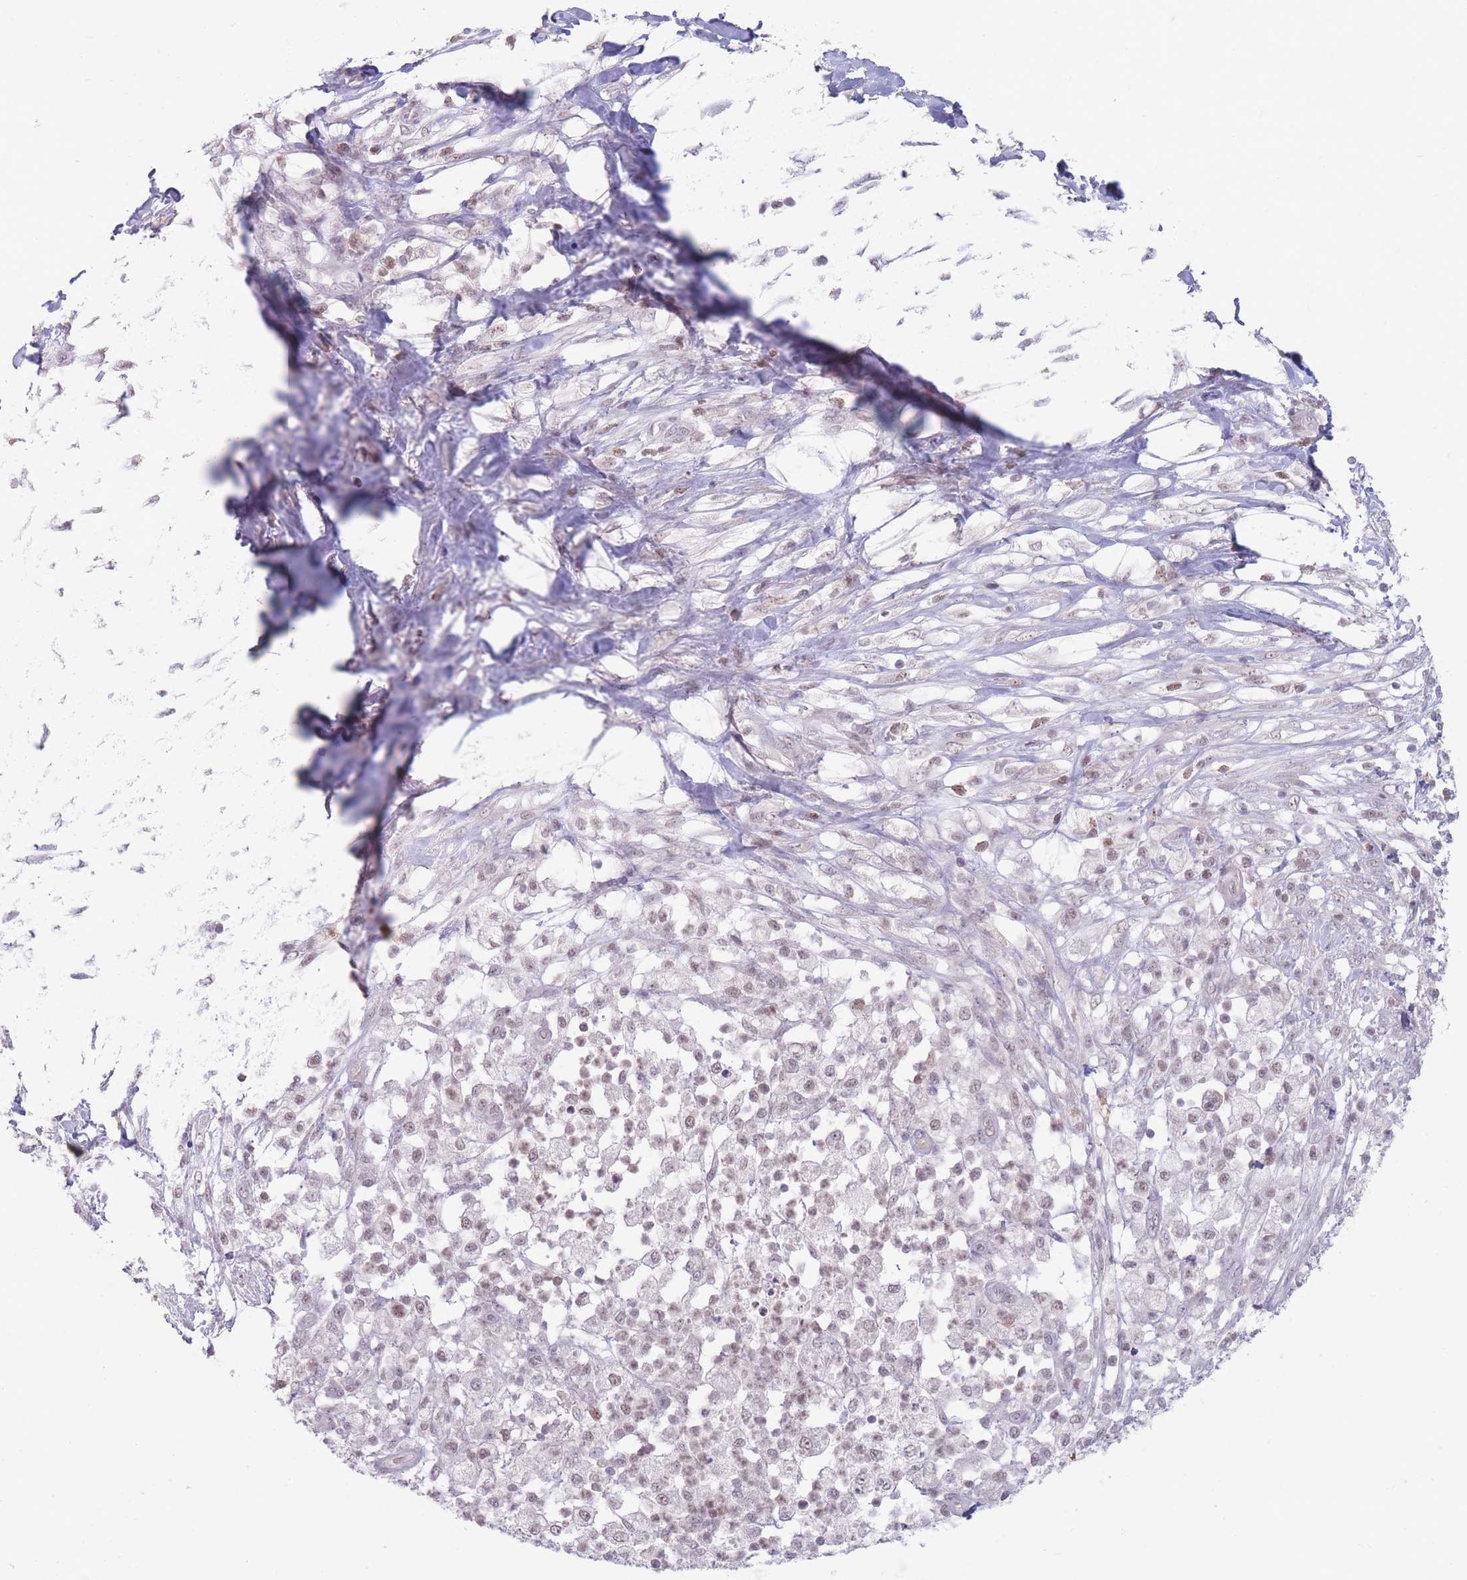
{"staining": {"intensity": "weak", "quantity": ">75%", "location": "nuclear"}, "tissue": "pancreatic cancer", "cell_type": "Tumor cells", "image_type": "cancer", "snomed": [{"axis": "morphology", "description": "Adenocarcinoma, NOS"}, {"axis": "topography", "description": "Pancreas"}], "caption": "Pancreatic cancer was stained to show a protein in brown. There is low levels of weak nuclear positivity in about >75% of tumor cells. (DAB IHC, brown staining for protein, blue staining for nuclei).", "gene": "ARID3B", "patient": {"sex": "female", "age": 72}}